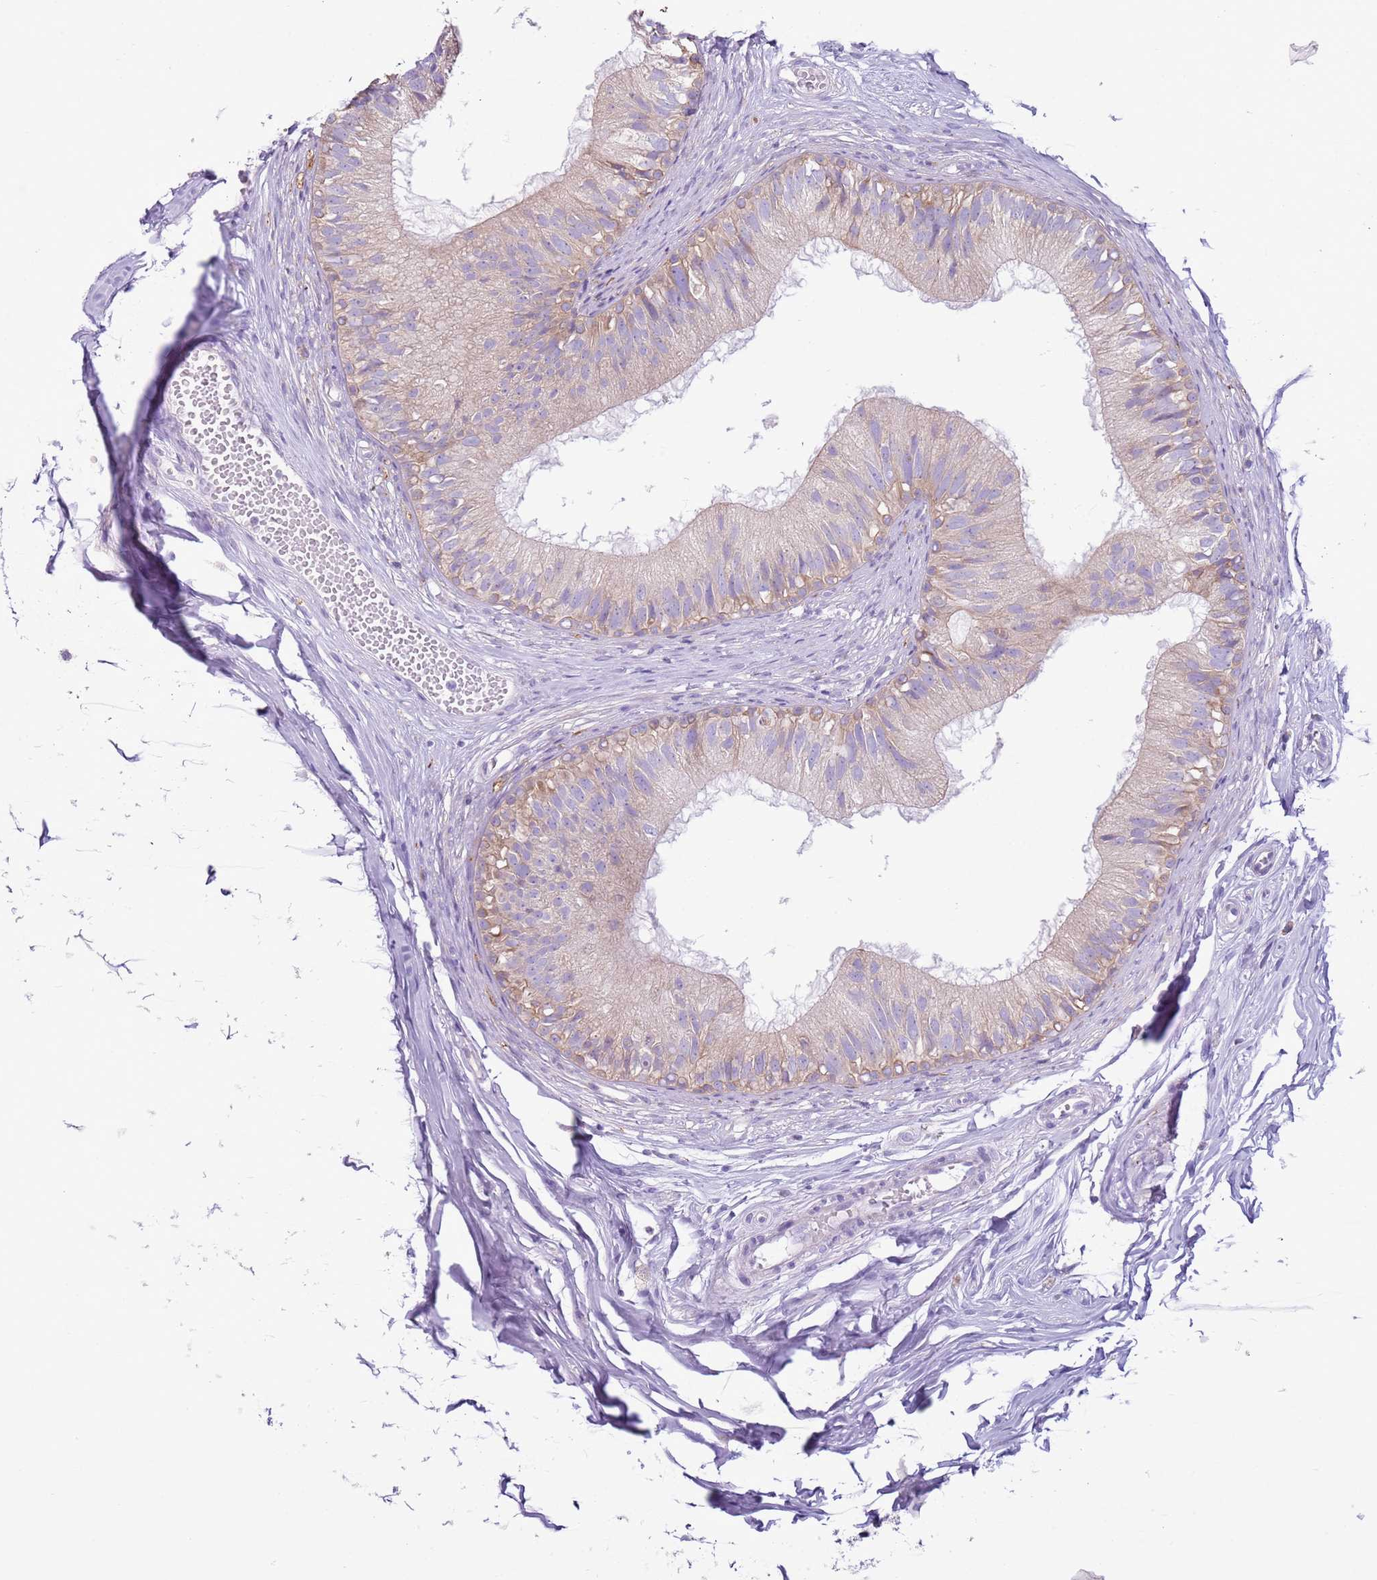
{"staining": {"intensity": "weak", "quantity": "25%-75%", "location": "cytoplasmic/membranous"}, "tissue": "epididymis", "cell_type": "Glandular cells", "image_type": "normal", "snomed": [{"axis": "morphology", "description": "Normal tissue, NOS"}, {"axis": "morphology", "description": "Seminoma in situ"}, {"axis": "topography", "description": "Testis"}, {"axis": "topography", "description": "Epididymis"}], "caption": "This photomicrograph exhibits IHC staining of benign human epididymis, with low weak cytoplasmic/membranous staining in approximately 25%-75% of glandular cells.", "gene": "OAF", "patient": {"sex": "male", "age": 28}}